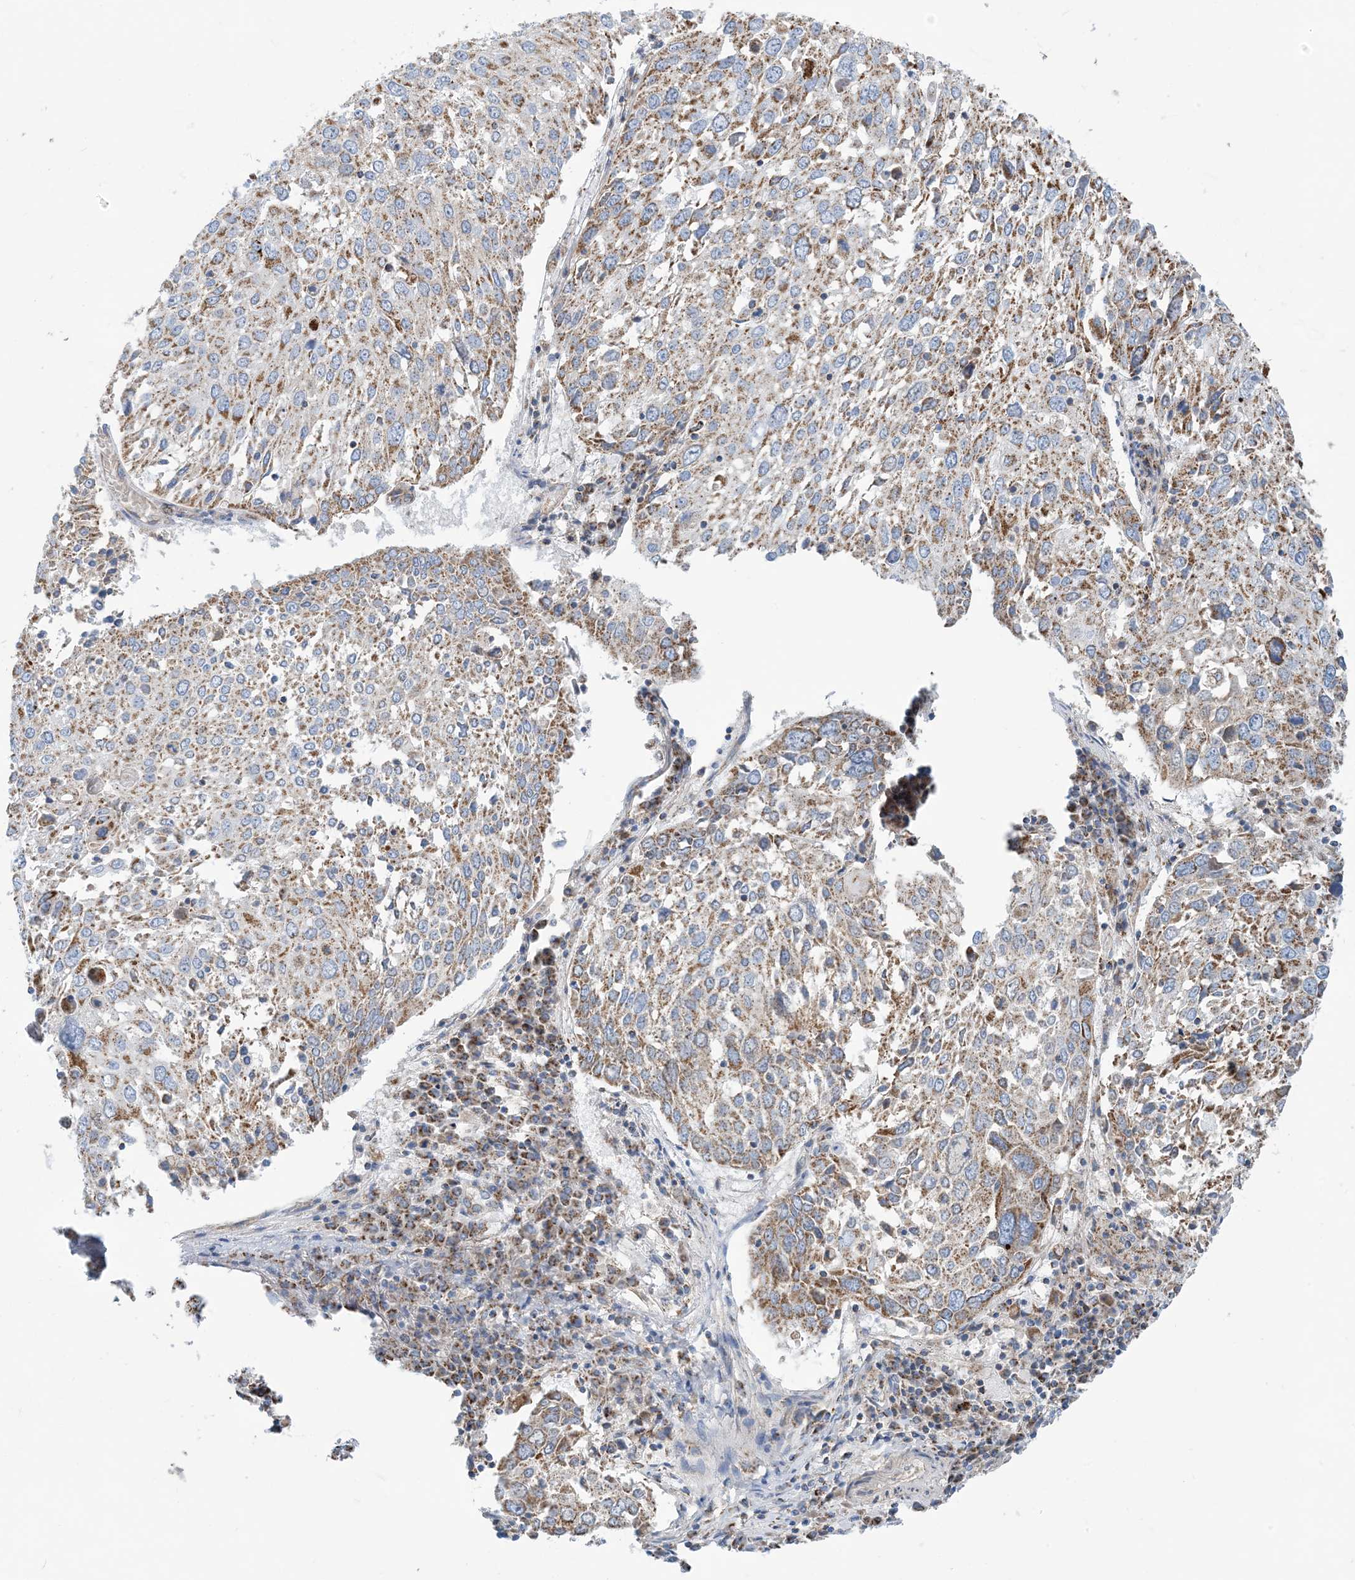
{"staining": {"intensity": "moderate", "quantity": ">75%", "location": "cytoplasmic/membranous"}, "tissue": "lung cancer", "cell_type": "Tumor cells", "image_type": "cancer", "snomed": [{"axis": "morphology", "description": "Squamous cell carcinoma, NOS"}, {"axis": "topography", "description": "Lung"}], "caption": "Moderate cytoplasmic/membranous expression is seen in about >75% of tumor cells in lung cancer.", "gene": "PHOSPHO2", "patient": {"sex": "male", "age": 65}}